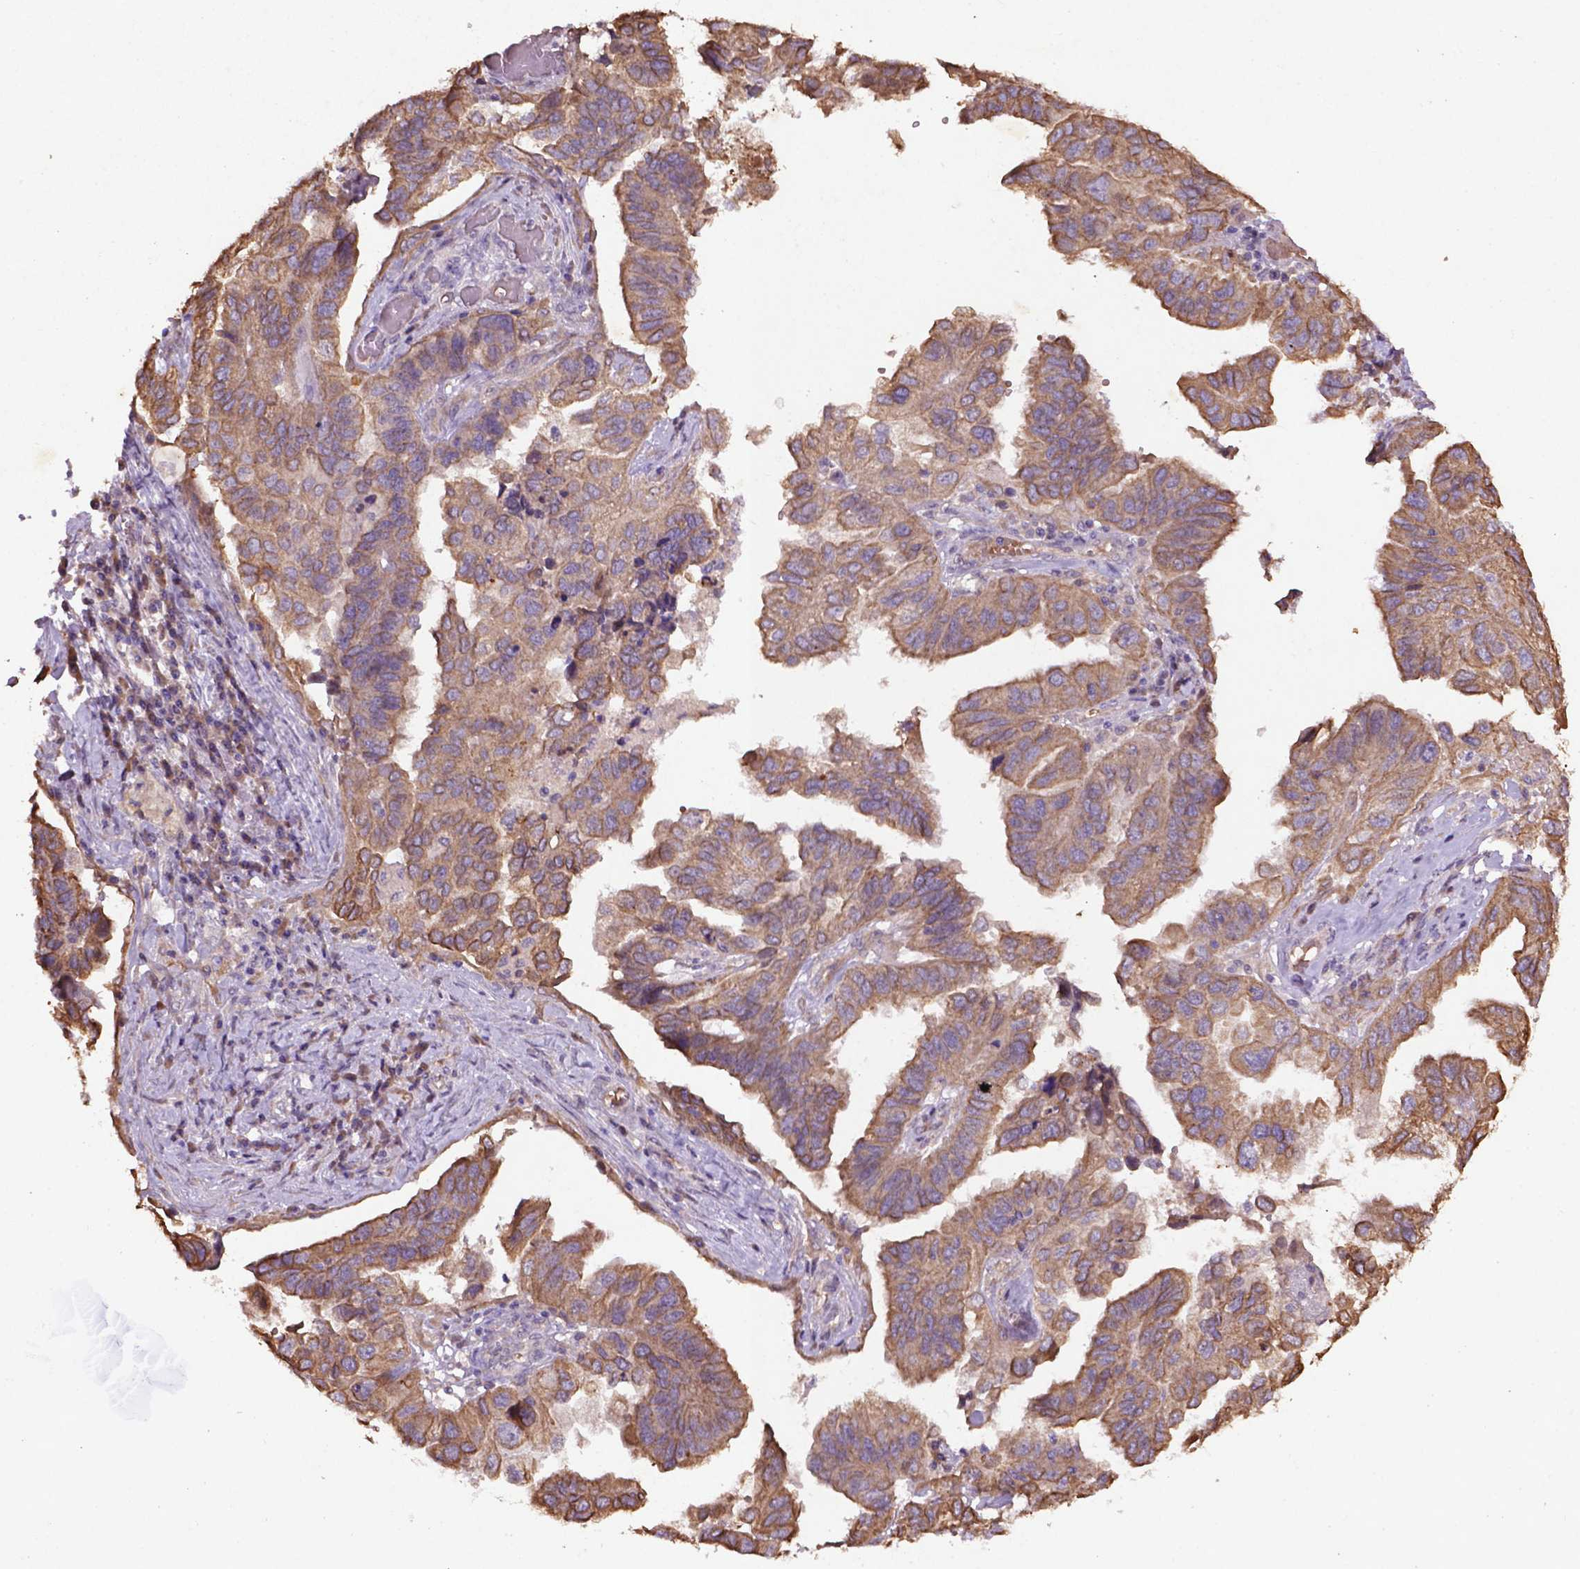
{"staining": {"intensity": "moderate", "quantity": ">75%", "location": "cytoplasmic/membranous"}, "tissue": "ovarian cancer", "cell_type": "Tumor cells", "image_type": "cancer", "snomed": [{"axis": "morphology", "description": "Cystadenocarcinoma, serous, NOS"}, {"axis": "topography", "description": "Ovary"}], "caption": "The immunohistochemical stain highlights moderate cytoplasmic/membranous expression in tumor cells of ovarian cancer tissue.", "gene": "COQ2", "patient": {"sex": "female", "age": 79}}